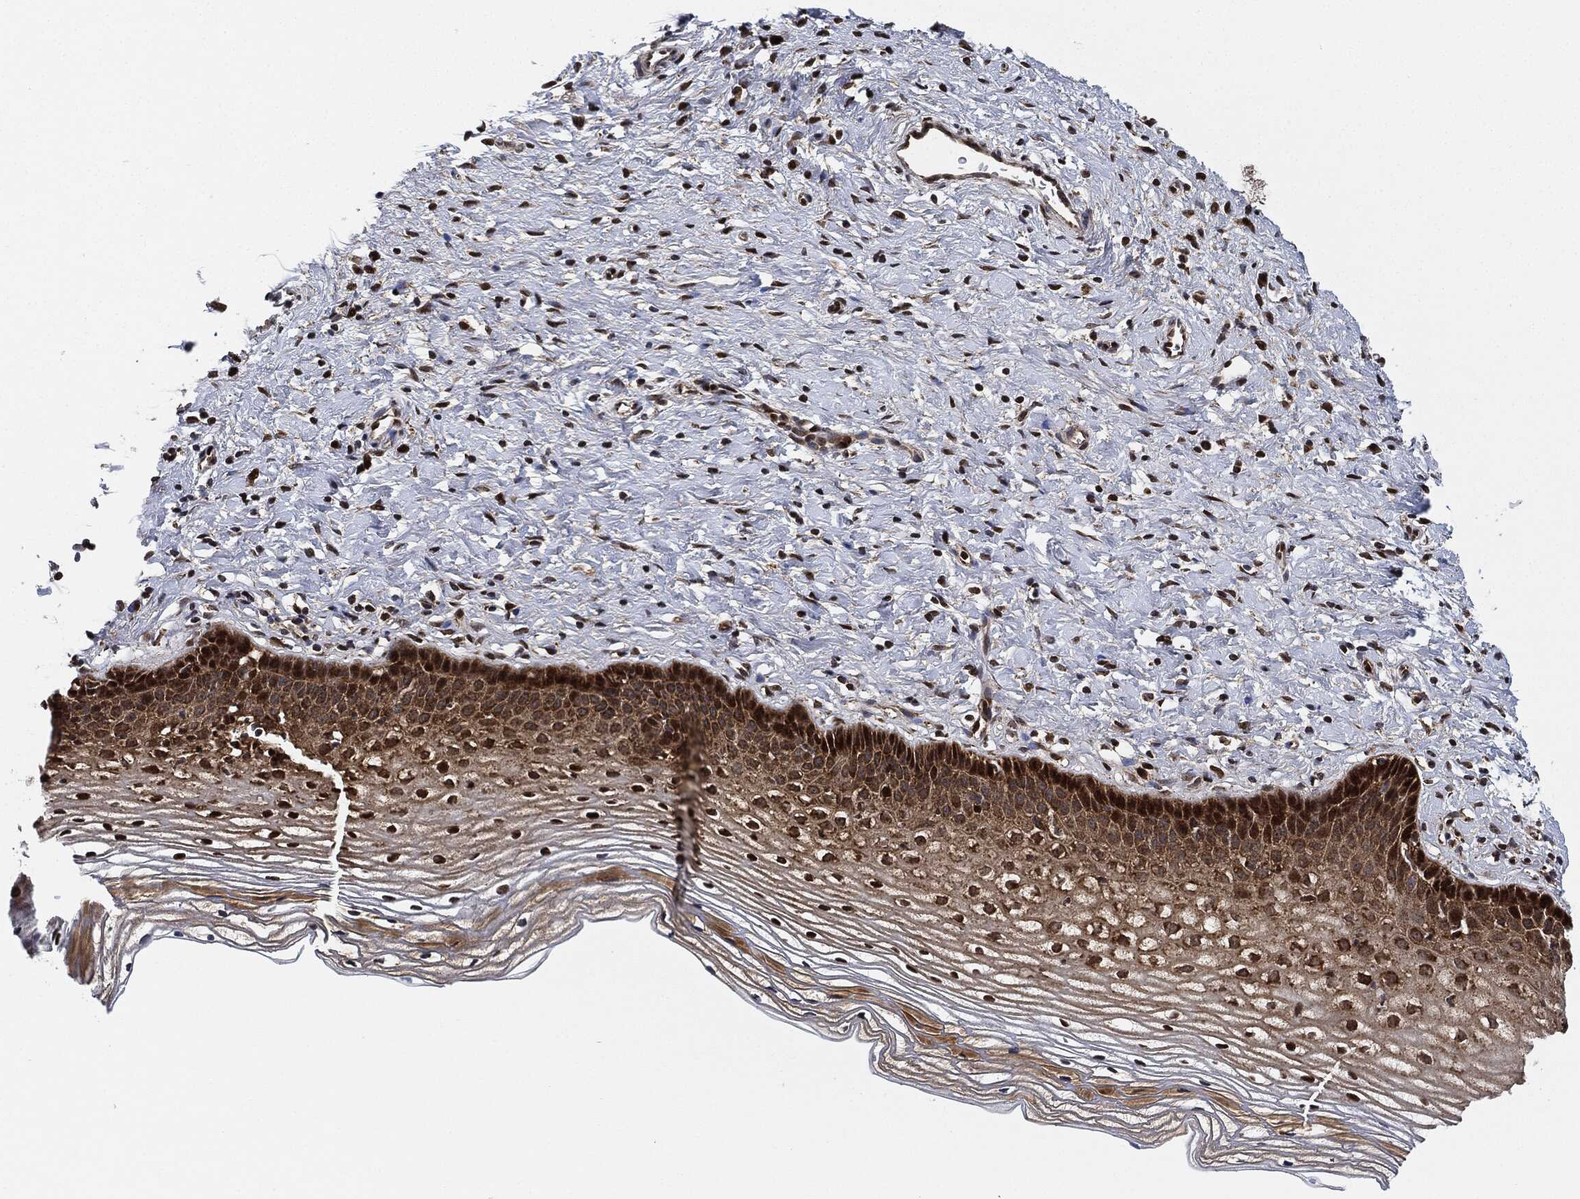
{"staining": {"intensity": "strong", "quantity": "25%-75%", "location": "cytoplasmic/membranous,nuclear"}, "tissue": "cervix", "cell_type": "Squamous epithelial cells", "image_type": "normal", "snomed": [{"axis": "morphology", "description": "Normal tissue, NOS"}, {"axis": "topography", "description": "Cervix"}], "caption": "Cervix stained for a protein (brown) demonstrates strong cytoplasmic/membranous,nuclear positive expression in about 25%-75% of squamous epithelial cells.", "gene": "RNASEL", "patient": {"sex": "female", "age": 39}}